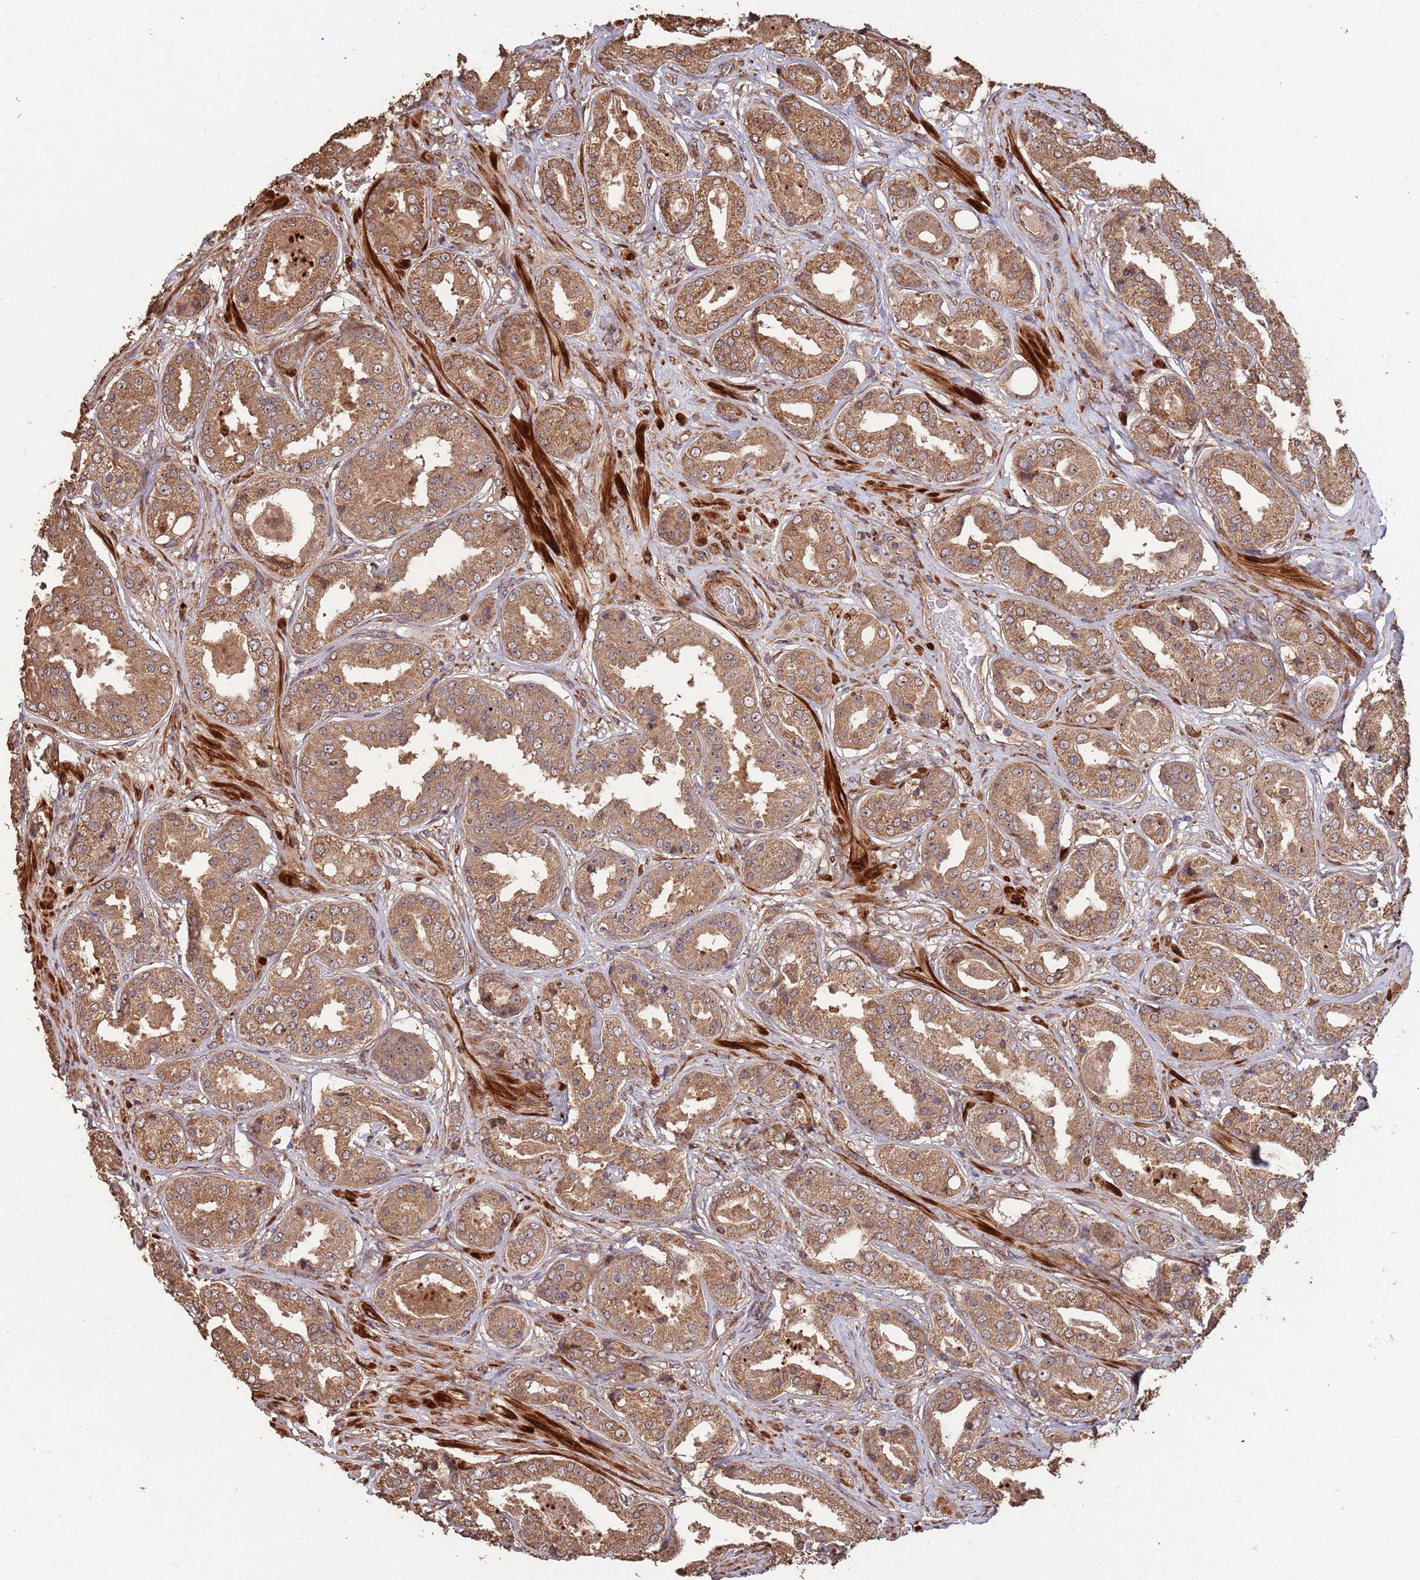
{"staining": {"intensity": "moderate", "quantity": ">75%", "location": "cytoplasmic/membranous"}, "tissue": "prostate cancer", "cell_type": "Tumor cells", "image_type": "cancer", "snomed": [{"axis": "morphology", "description": "Adenocarcinoma, High grade"}, {"axis": "topography", "description": "Prostate"}], "caption": "Human prostate adenocarcinoma (high-grade) stained for a protein (brown) reveals moderate cytoplasmic/membranous positive expression in about >75% of tumor cells.", "gene": "ZNF428", "patient": {"sex": "male", "age": 63}}